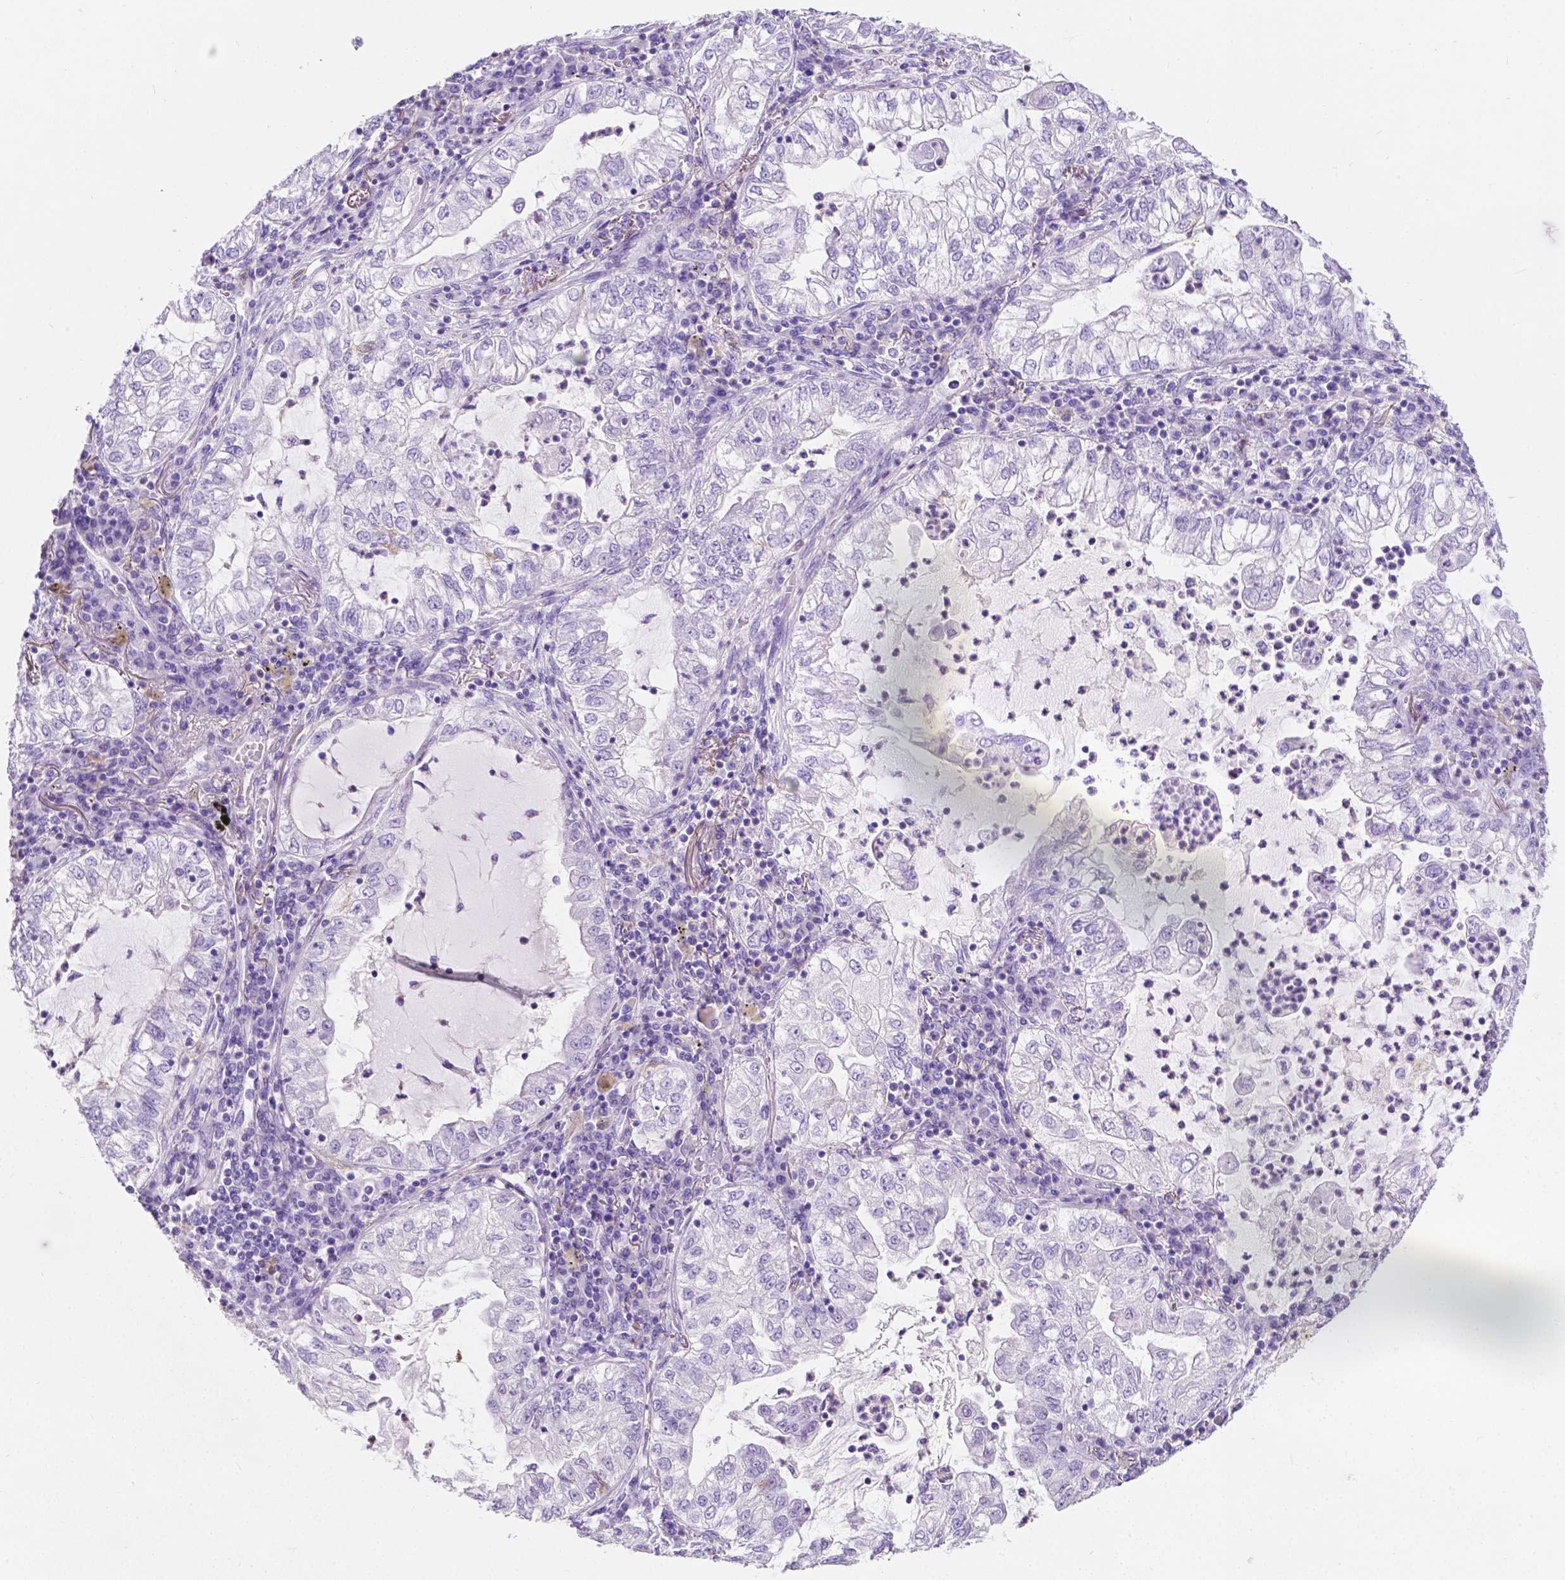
{"staining": {"intensity": "negative", "quantity": "none", "location": "none"}, "tissue": "lung cancer", "cell_type": "Tumor cells", "image_type": "cancer", "snomed": [{"axis": "morphology", "description": "Adenocarcinoma, NOS"}, {"axis": "topography", "description": "Lung"}], "caption": "Human lung cancer stained for a protein using immunohistochemistry displays no staining in tumor cells.", "gene": "GNAO1", "patient": {"sex": "female", "age": 73}}